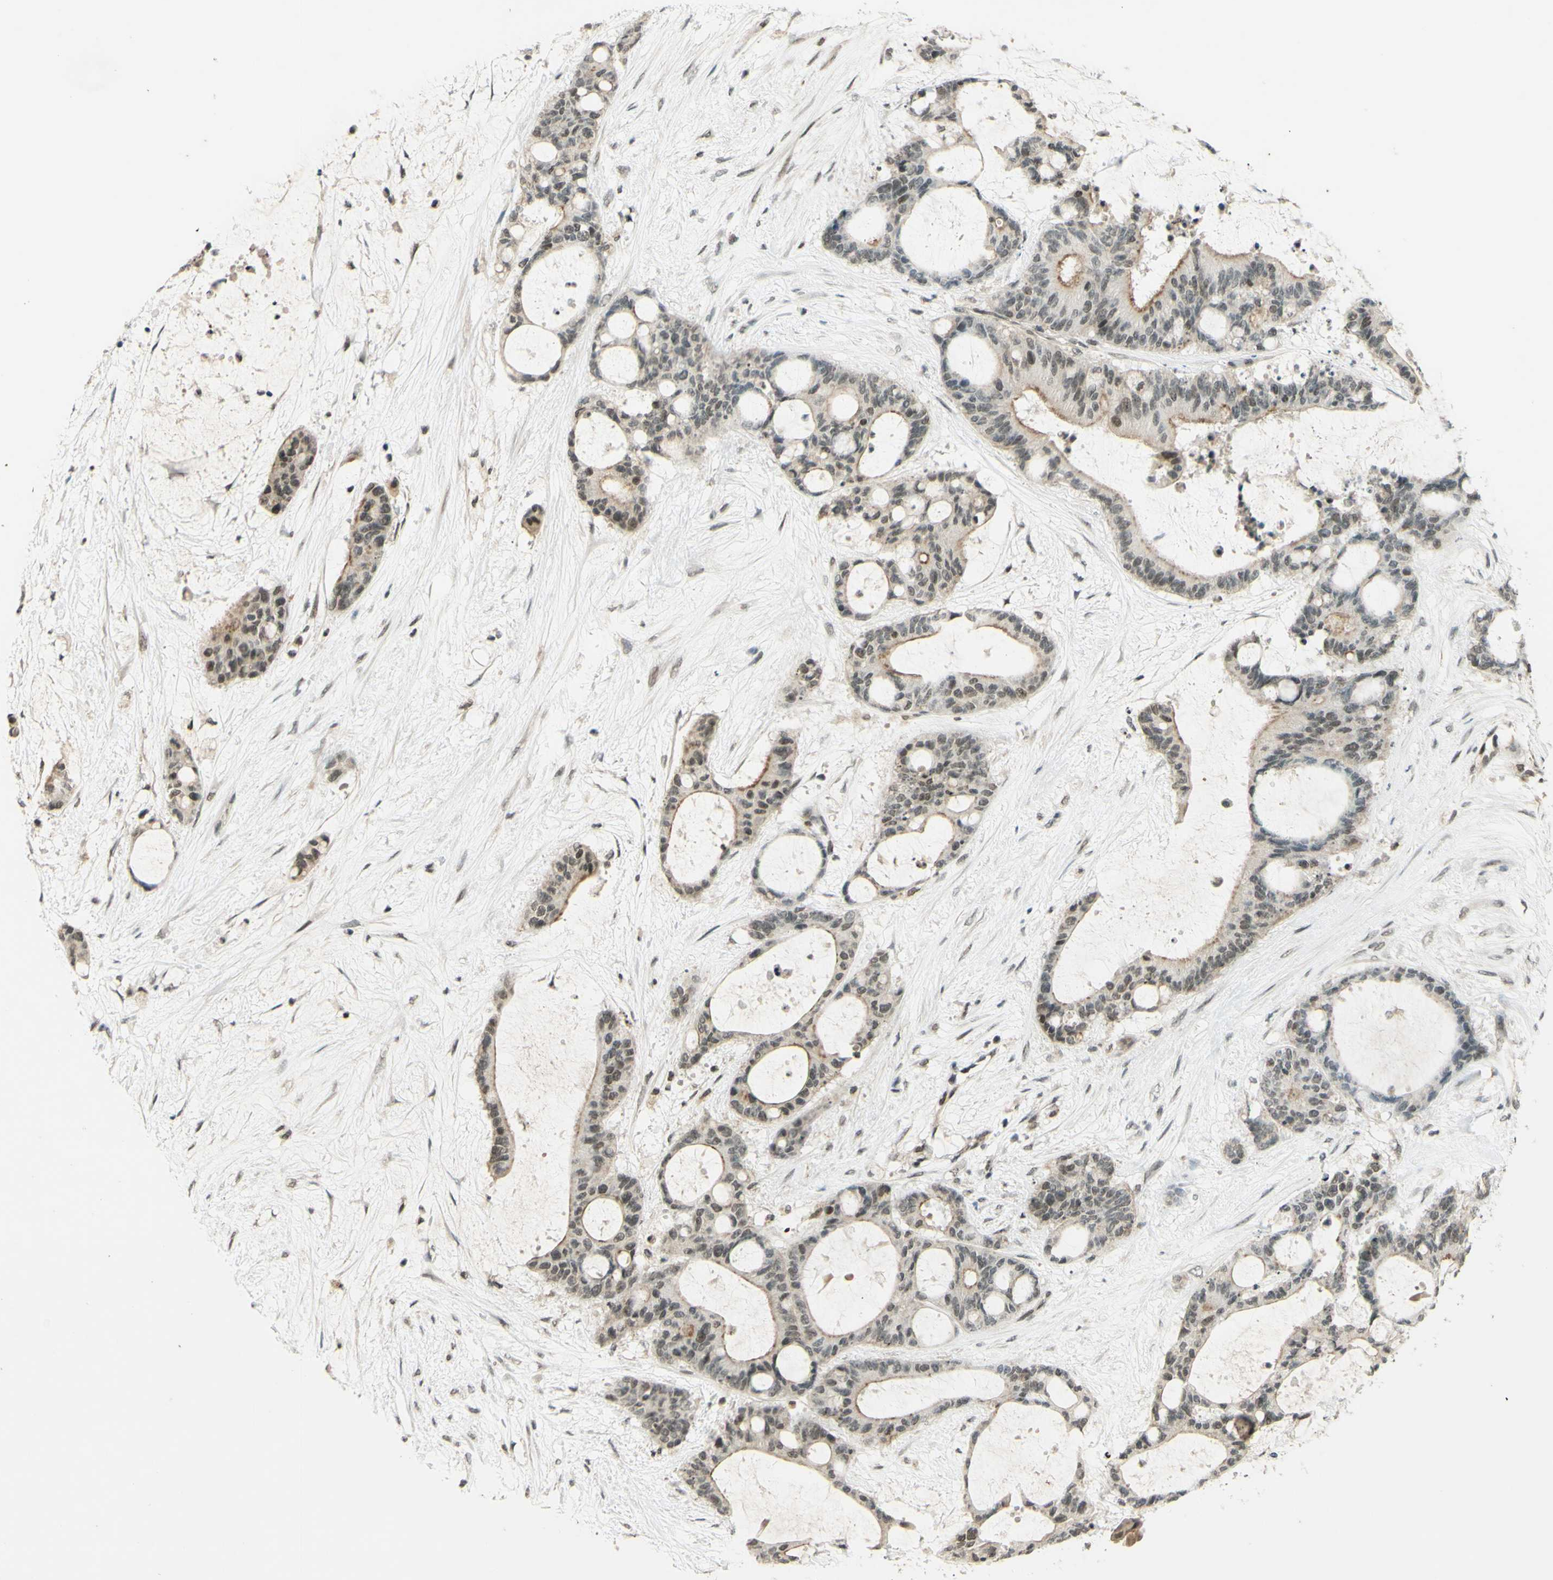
{"staining": {"intensity": "weak", "quantity": "25%-75%", "location": "cytoplasmic/membranous,nuclear"}, "tissue": "liver cancer", "cell_type": "Tumor cells", "image_type": "cancer", "snomed": [{"axis": "morphology", "description": "Cholangiocarcinoma"}, {"axis": "topography", "description": "Liver"}], "caption": "DAB immunohistochemical staining of liver cholangiocarcinoma displays weak cytoplasmic/membranous and nuclear protein staining in about 25%-75% of tumor cells.", "gene": "SMARCB1", "patient": {"sex": "female", "age": 73}}